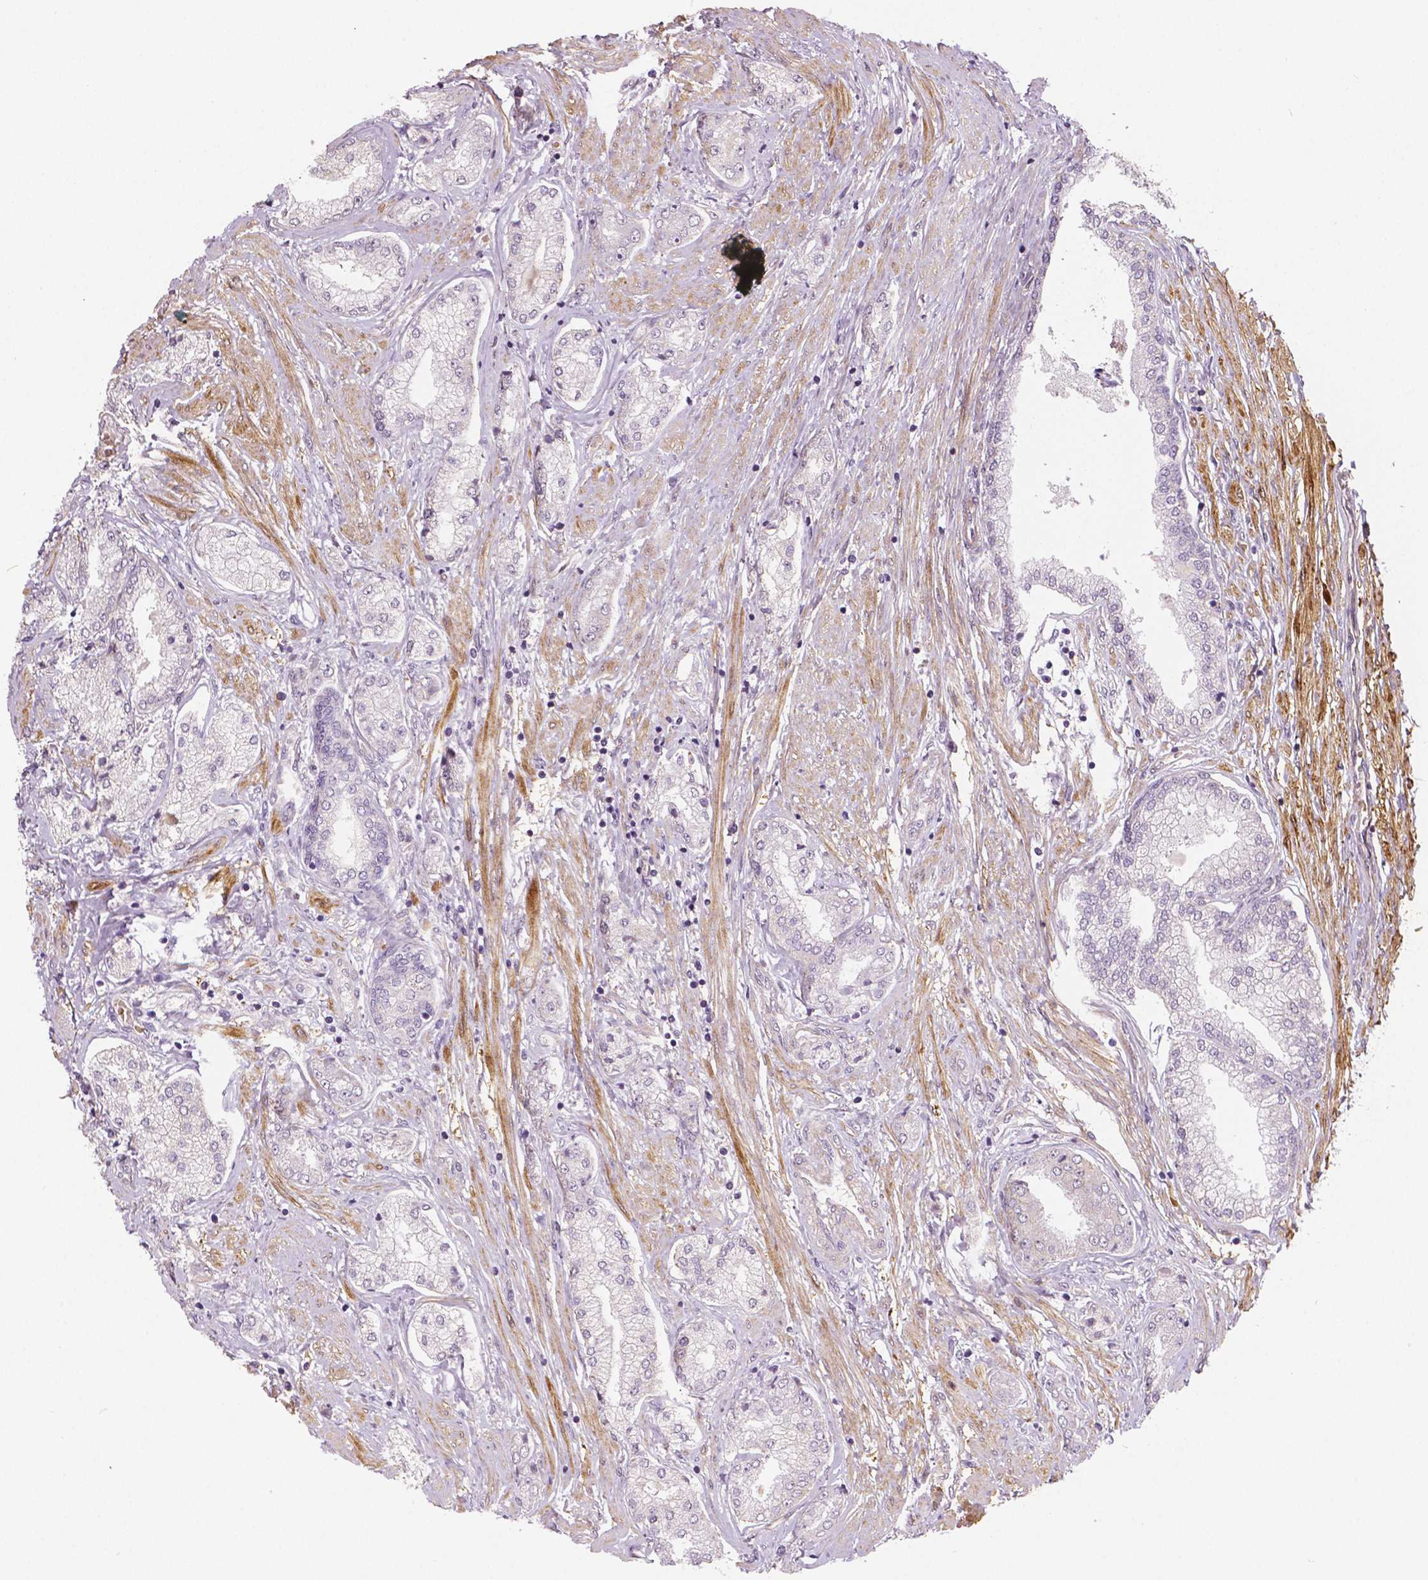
{"staining": {"intensity": "negative", "quantity": "none", "location": "none"}, "tissue": "prostate cancer", "cell_type": "Tumor cells", "image_type": "cancer", "snomed": [{"axis": "morphology", "description": "Adenocarcinoma, NOS"}, {"axis": "topography", "description": "Prostate"}], "caption": "High power microscopy micrograph of an immunohistochemistry micrograph of prostate cancer (adenocarcinoma), revealing no significant expression in tumor cells.", "gene": "FLT1", "patient": {"sex": "male", "age": 63}}